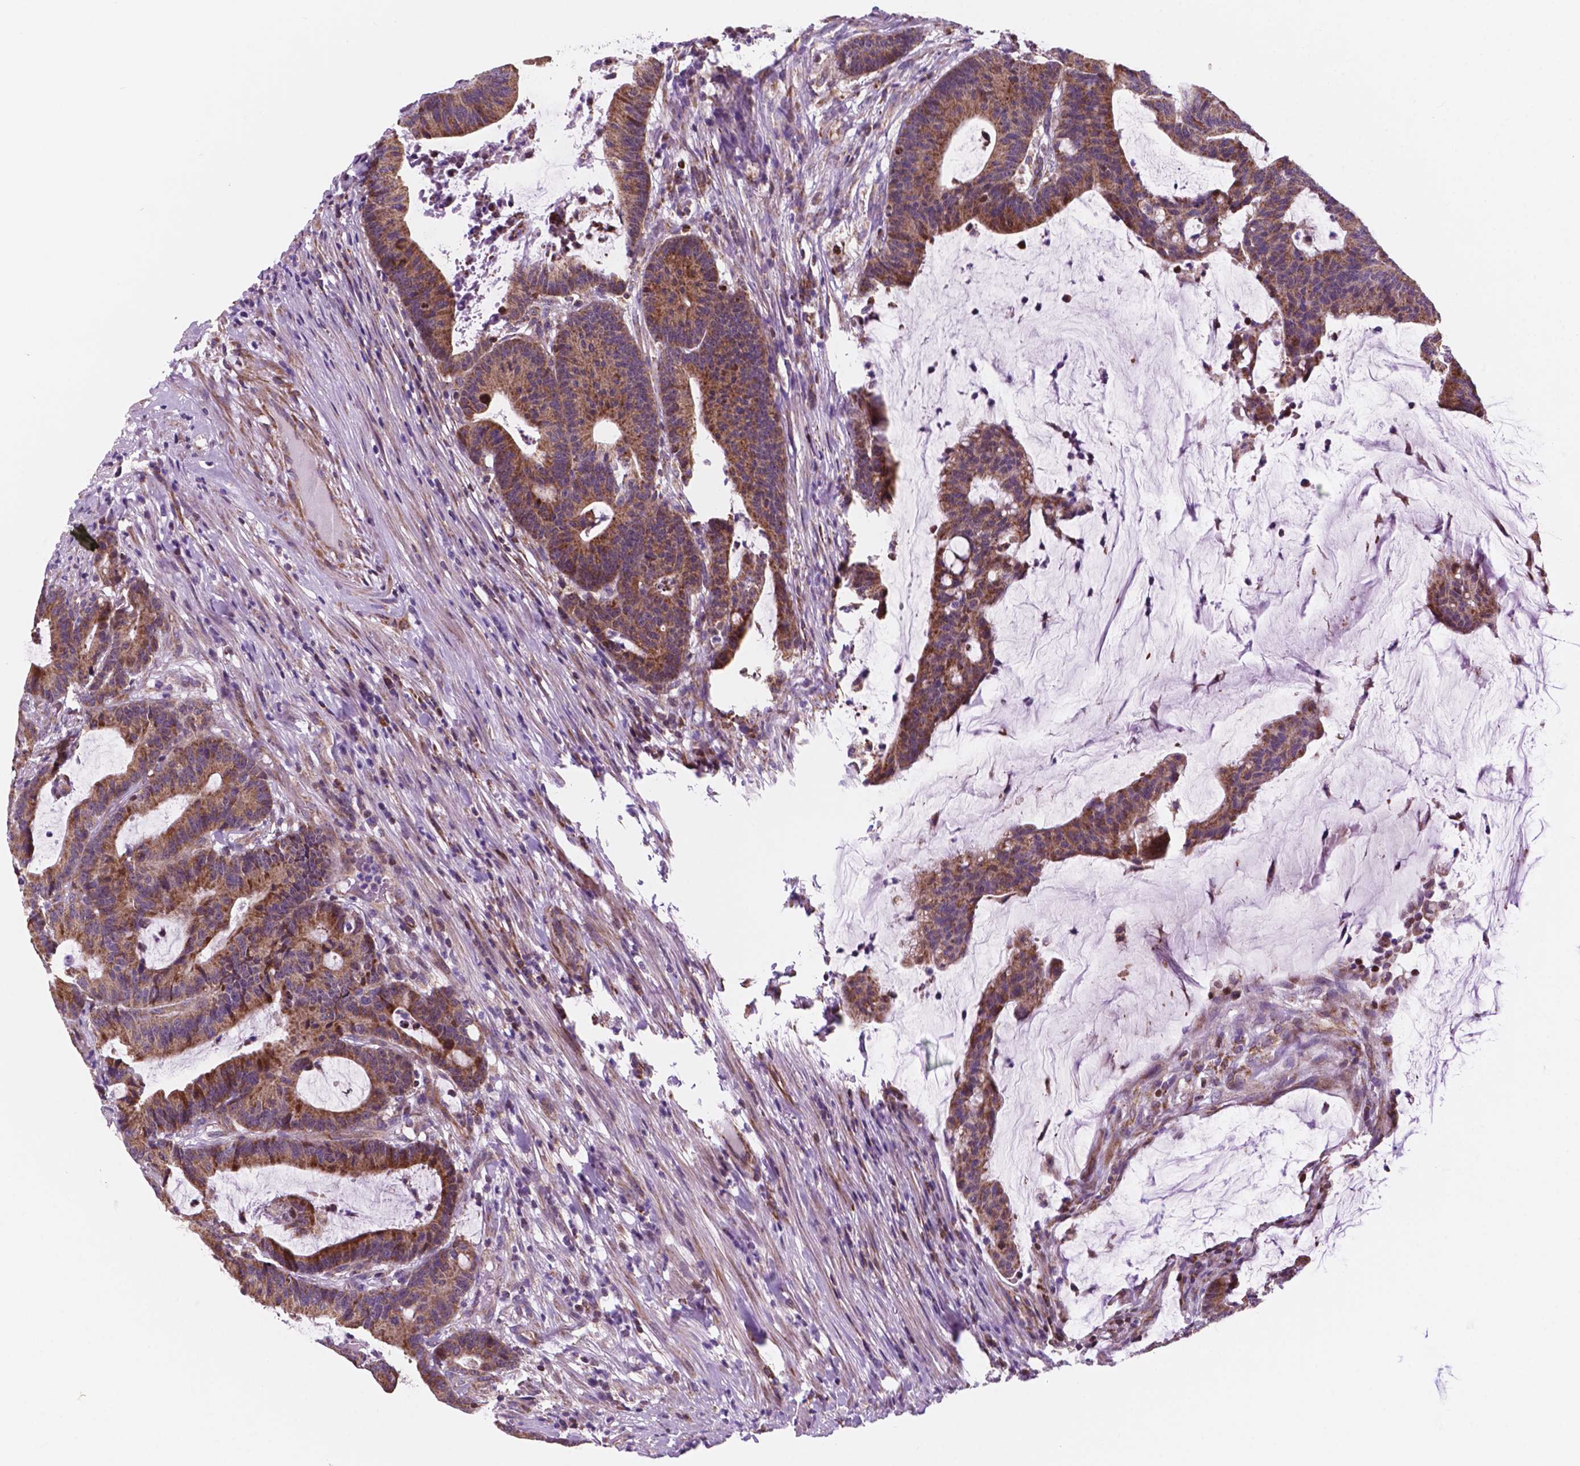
{"staining": {"intensity": "moderate", "quantity": ">75%", "location": "cytoplasmic/membranous"}, "tissue": "colorectal cancer", "cell_type": "Tumor cells", "image_type": "cancer", "snomed": [{"axis": "morphology", "description": "Adenocarcinoma, NOS"}, {"axis": "topography", "description": "Colon"}], "caption": "The photomicrograph reveals immunohistochemical staining of colorectal adenocarcinoma. There is moderate cytoplasmic/membranous staining is present in approximately >75% of tumor cells. (DAB = brown stain, brightfield microscopy at high magnification).", "gene": "GEMIN4", "patient": {"sex": "female", "age": 78}}